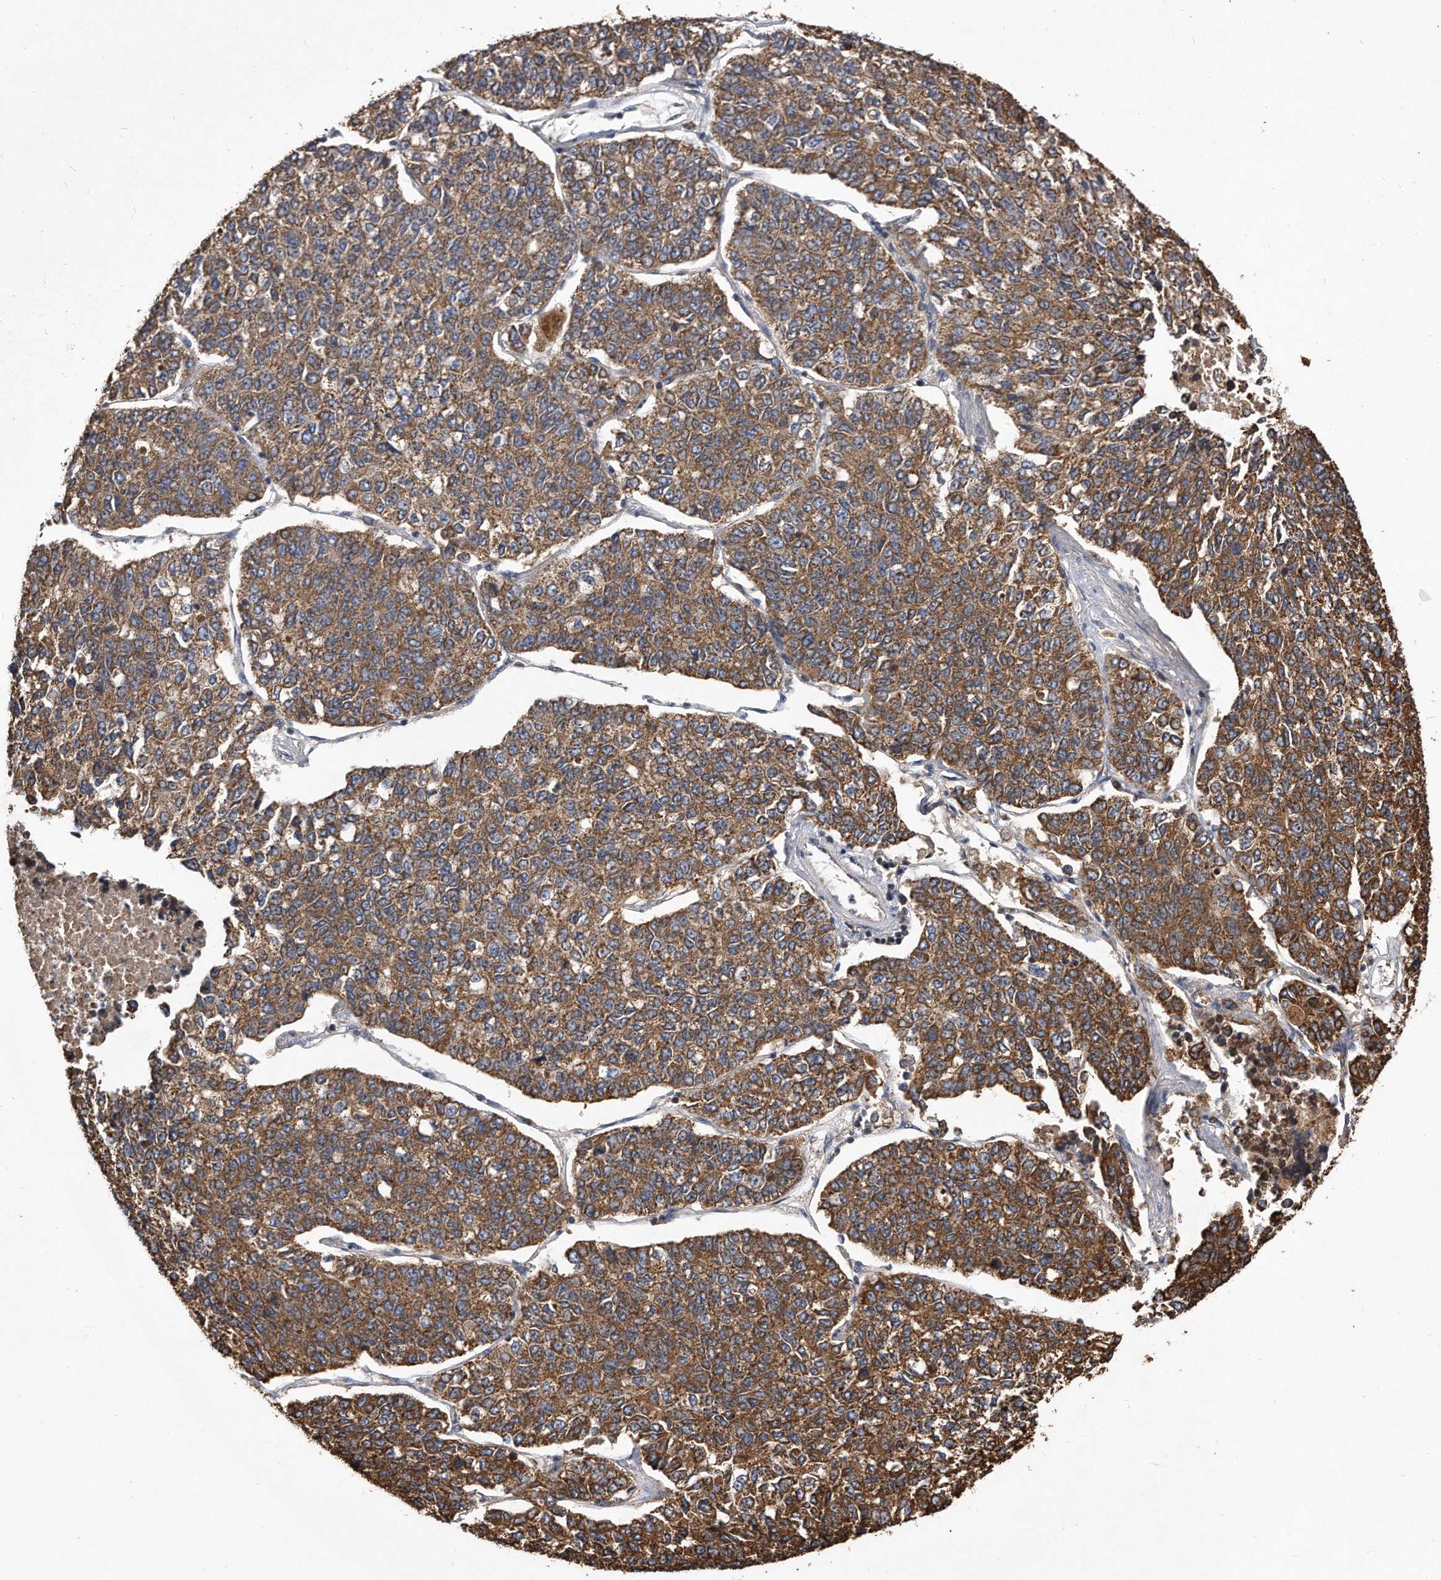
{"staining": {"intensity": "moderate", "quantity": ">75%", "location": "cytoplasmic/membranous"}, "tissue": "lung cancer", "cell_type": "Tumor cells", "image_type": "cancer", "snomed": [{"axis": "morphology", "description": "Adenocarcinoma, NOS"}, {"axis": "topography", "description": "Lung"}], "caption": "A brown stain shows moderate cytoplasmic/membranous staining of a protein in lung adenocarcinoma tumor cells. (brown staining indicates protein expression, while blue staining denotes nuclei).", "gene": "PPP5C", "patient": {"sex": "male", "age": 49}}